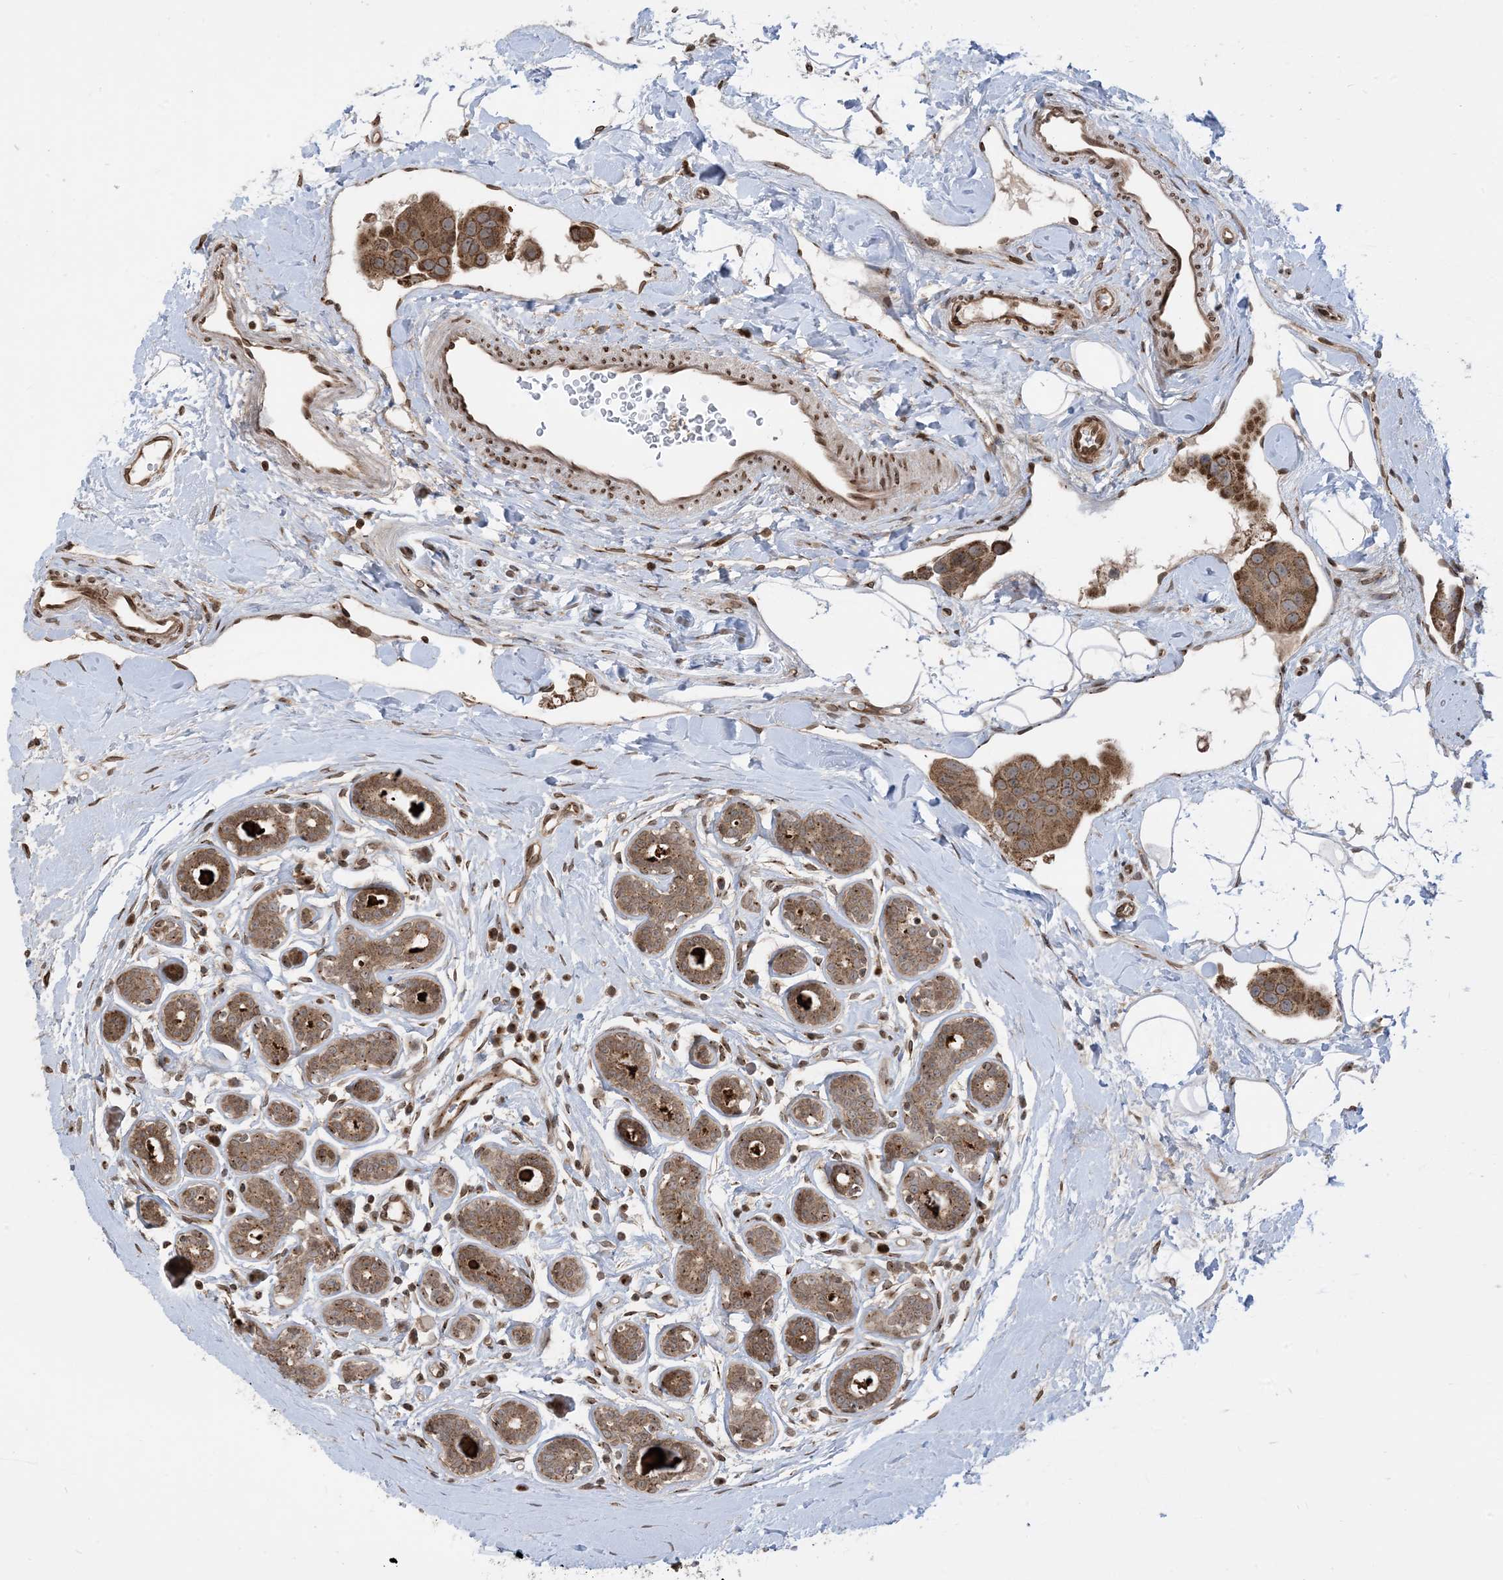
{"staining": {"intensity": "moderate", "quantity": ">75%", "location": "cytoplasmic/membranous"}, "tissue": "breast cancer", "cell_type": "Tumor cells", "image_type": "cancer", "snomed": [{"axis": "morphology", "description": "Normal tissue, NOS"}, {"axis": "morphology", "description": "Duct carcinoma"}, {"axis": "topography", "description": "Breast"}], "caption": "This image shows immunohistochemistry (IHC) staining of human breast cancer (infiltrating ductal carcinoma), with medium moderate cytoplasmic/membranous expression in about >75% of tumor cells.", "gene": "CASP4", "patient": {"sex": "female", "age": 39}}